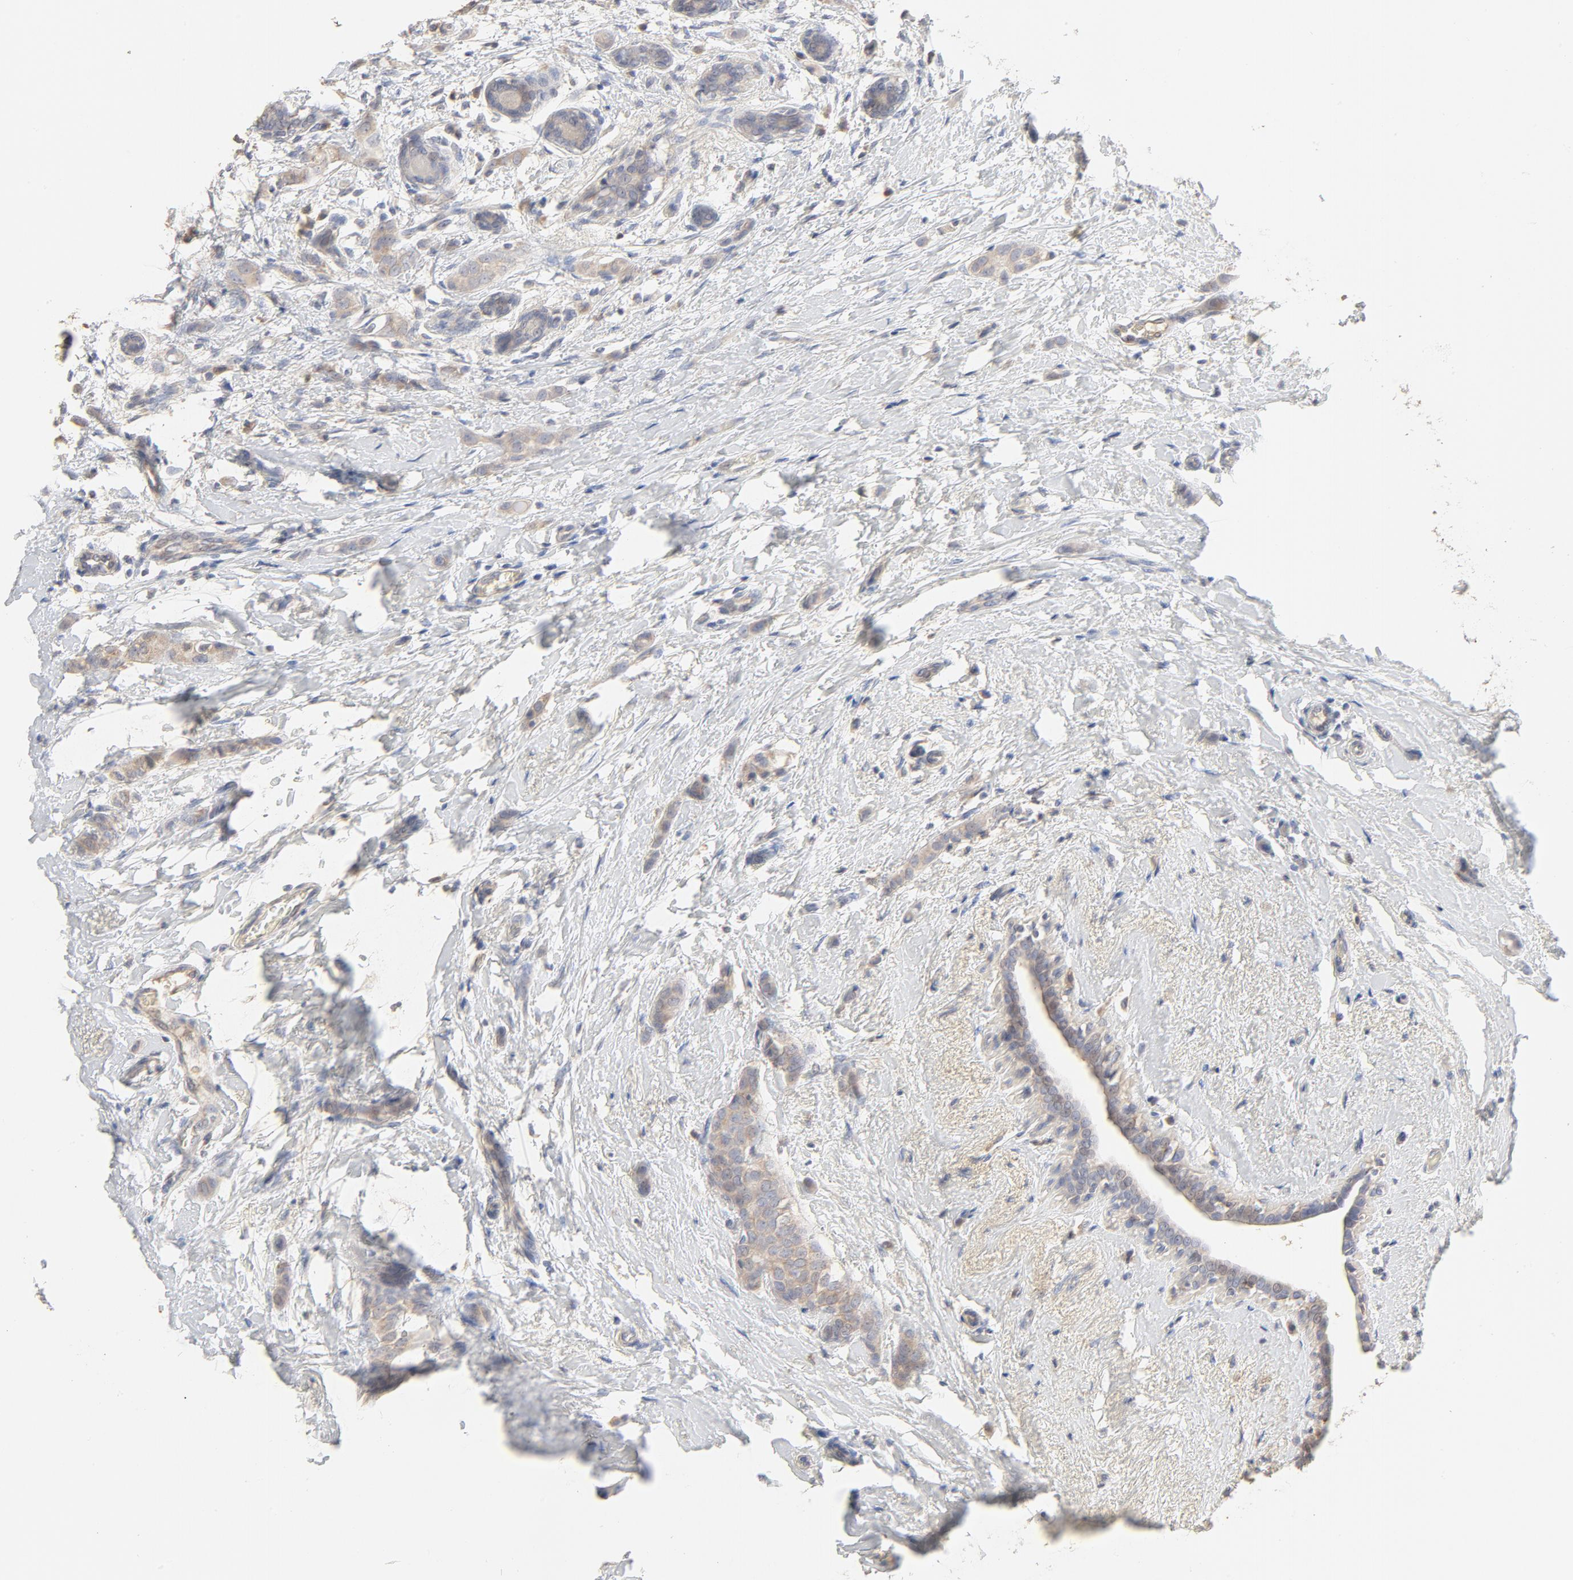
{"staining": {"intensity": "negative", "quantity": "none", "location": "none"}, "tissue": "breast cancer", "cell_type": "Tumor cells", "image_type": "cancer", "snomed": [{"axis": "morphology", "description": "Lobular carcinoma"}, {"axis": "topography", "description": "Breast"}], "caption": "DAB (3,3'-diaminobenzidine) immunohistochemical staining of human breast cancer reveals no significant expression in tumor cells.", "gene": "FCGBP", "patient": {"sex": "female", "age": 55}}